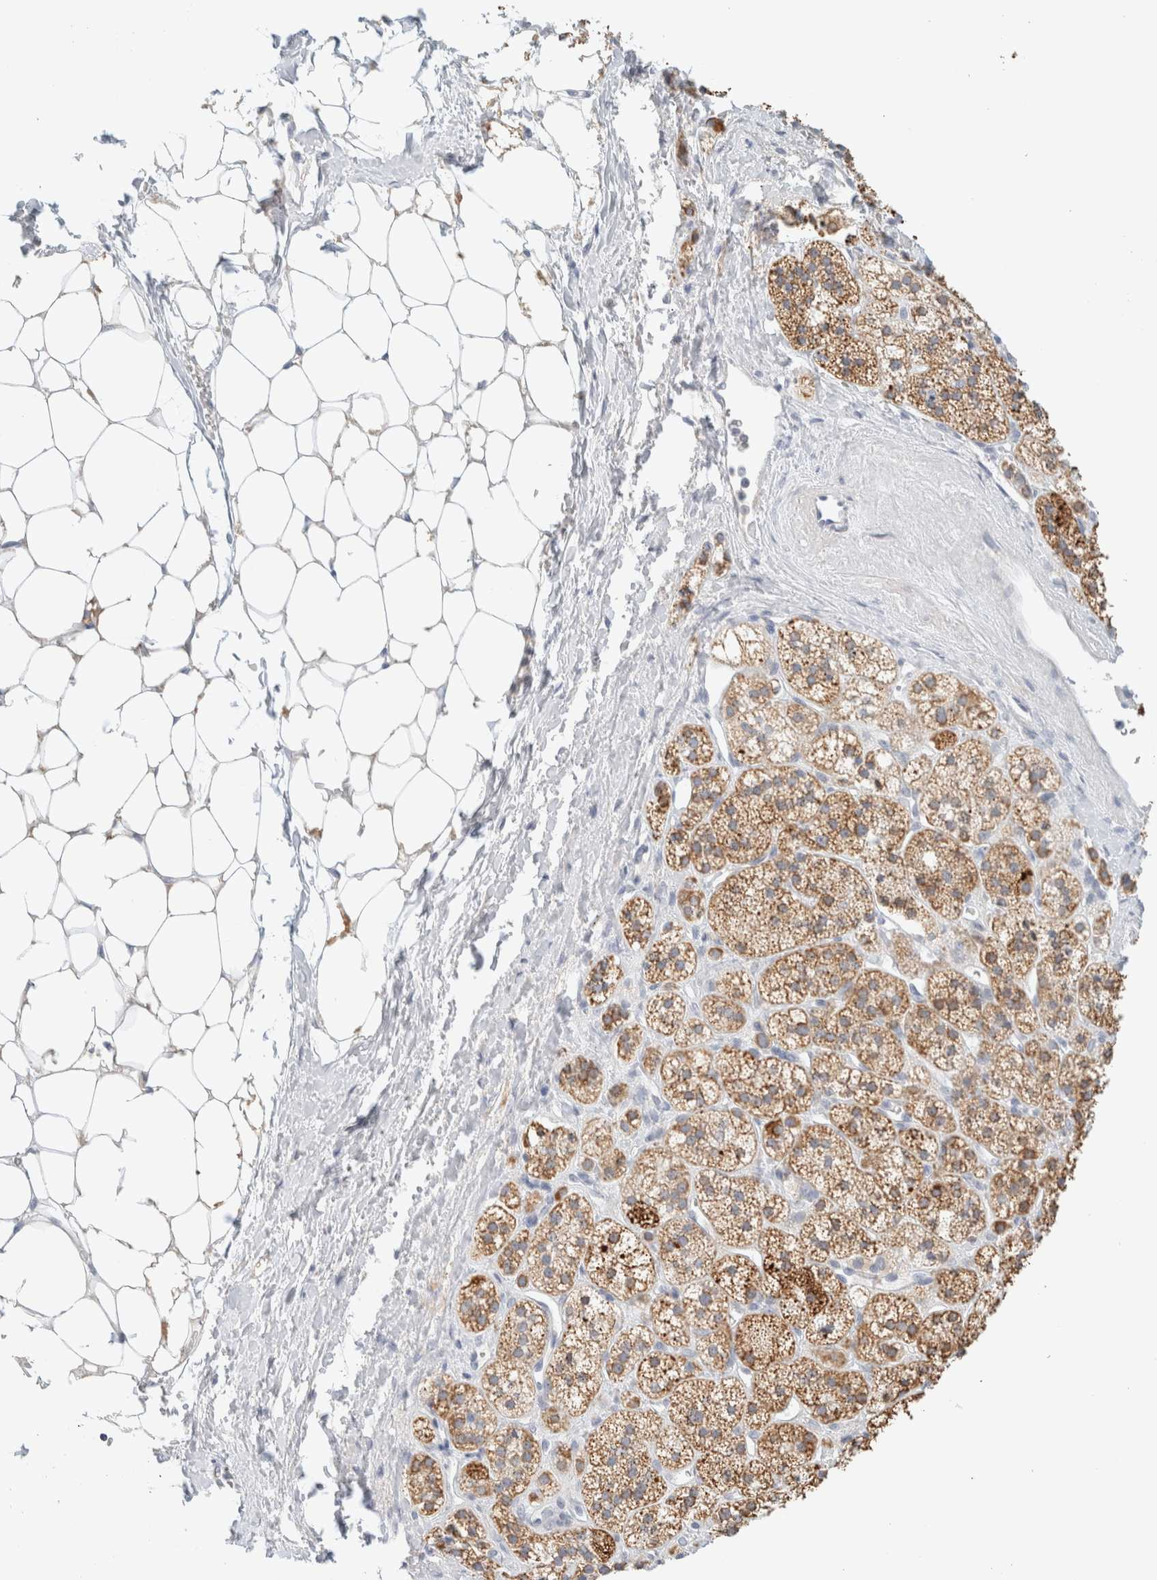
{"staining": {"intensity": "strong", "quantity": ">75%", "location": "cytoplasmic/membranous"}, "tissue": "adrenal gland", "cell_type": "Glandular cells", "image_type": "normal", "snomed": [{"axis": "morphology", "description": "Normal tissue, NOS"}, {"axis": "topography", "description": "Adrenal gland"}], "caption": "The micrograph displays a brown stain indicating the presence of a protein in the cytoplasmic/membranous of glandular cells in adrenal gland. (DAB (3,3'-diaminobenzidine) = brown stain, brightfield microscopy at high magnification).", "gene": "HDHD3", "patient": {"sex": "male", "age": 56}}